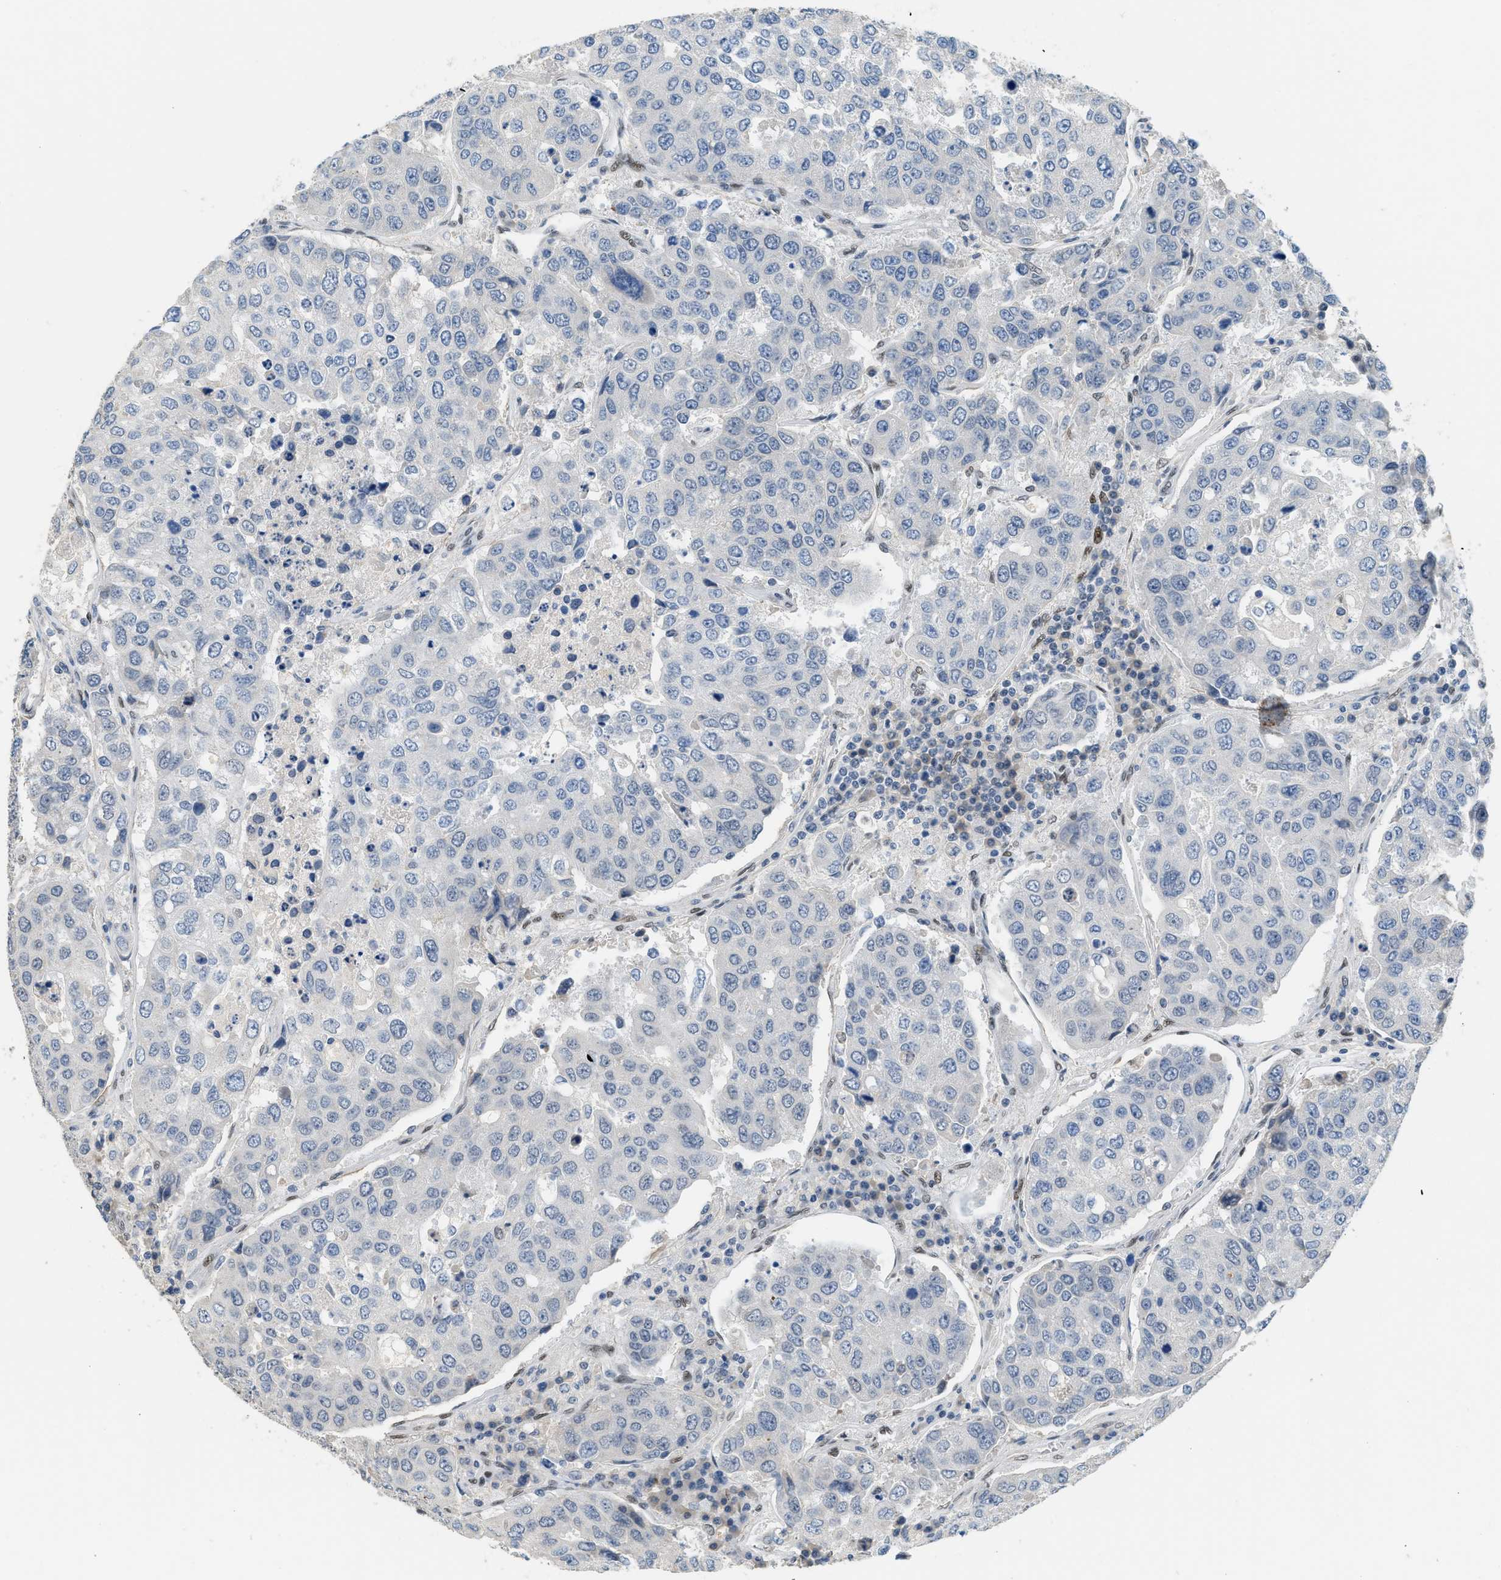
{"staining": {"intensity": "negative", "quantity": "none", "location": "none"}, "tissue": "urothelial cancer", "cell_type": "Tumor cells", "image_type": "cancer", "snomed": [{"axis": "morphology", "description": "Urothelial carcinoma, High grade"}, {"axis": "topography", "description": "Lymph node"}, {"axis": "topography", "description": "Urinary bladder"}], "caption": "IHC histopathology image of neoplastic tissue: human urothelial cancer stained with DAB (3,3'-diaminobenzidine) displays no significant protein expression in tumor cells.", "gene": "ZBTB20", "patient": {"sex": "male", "age": 51}}